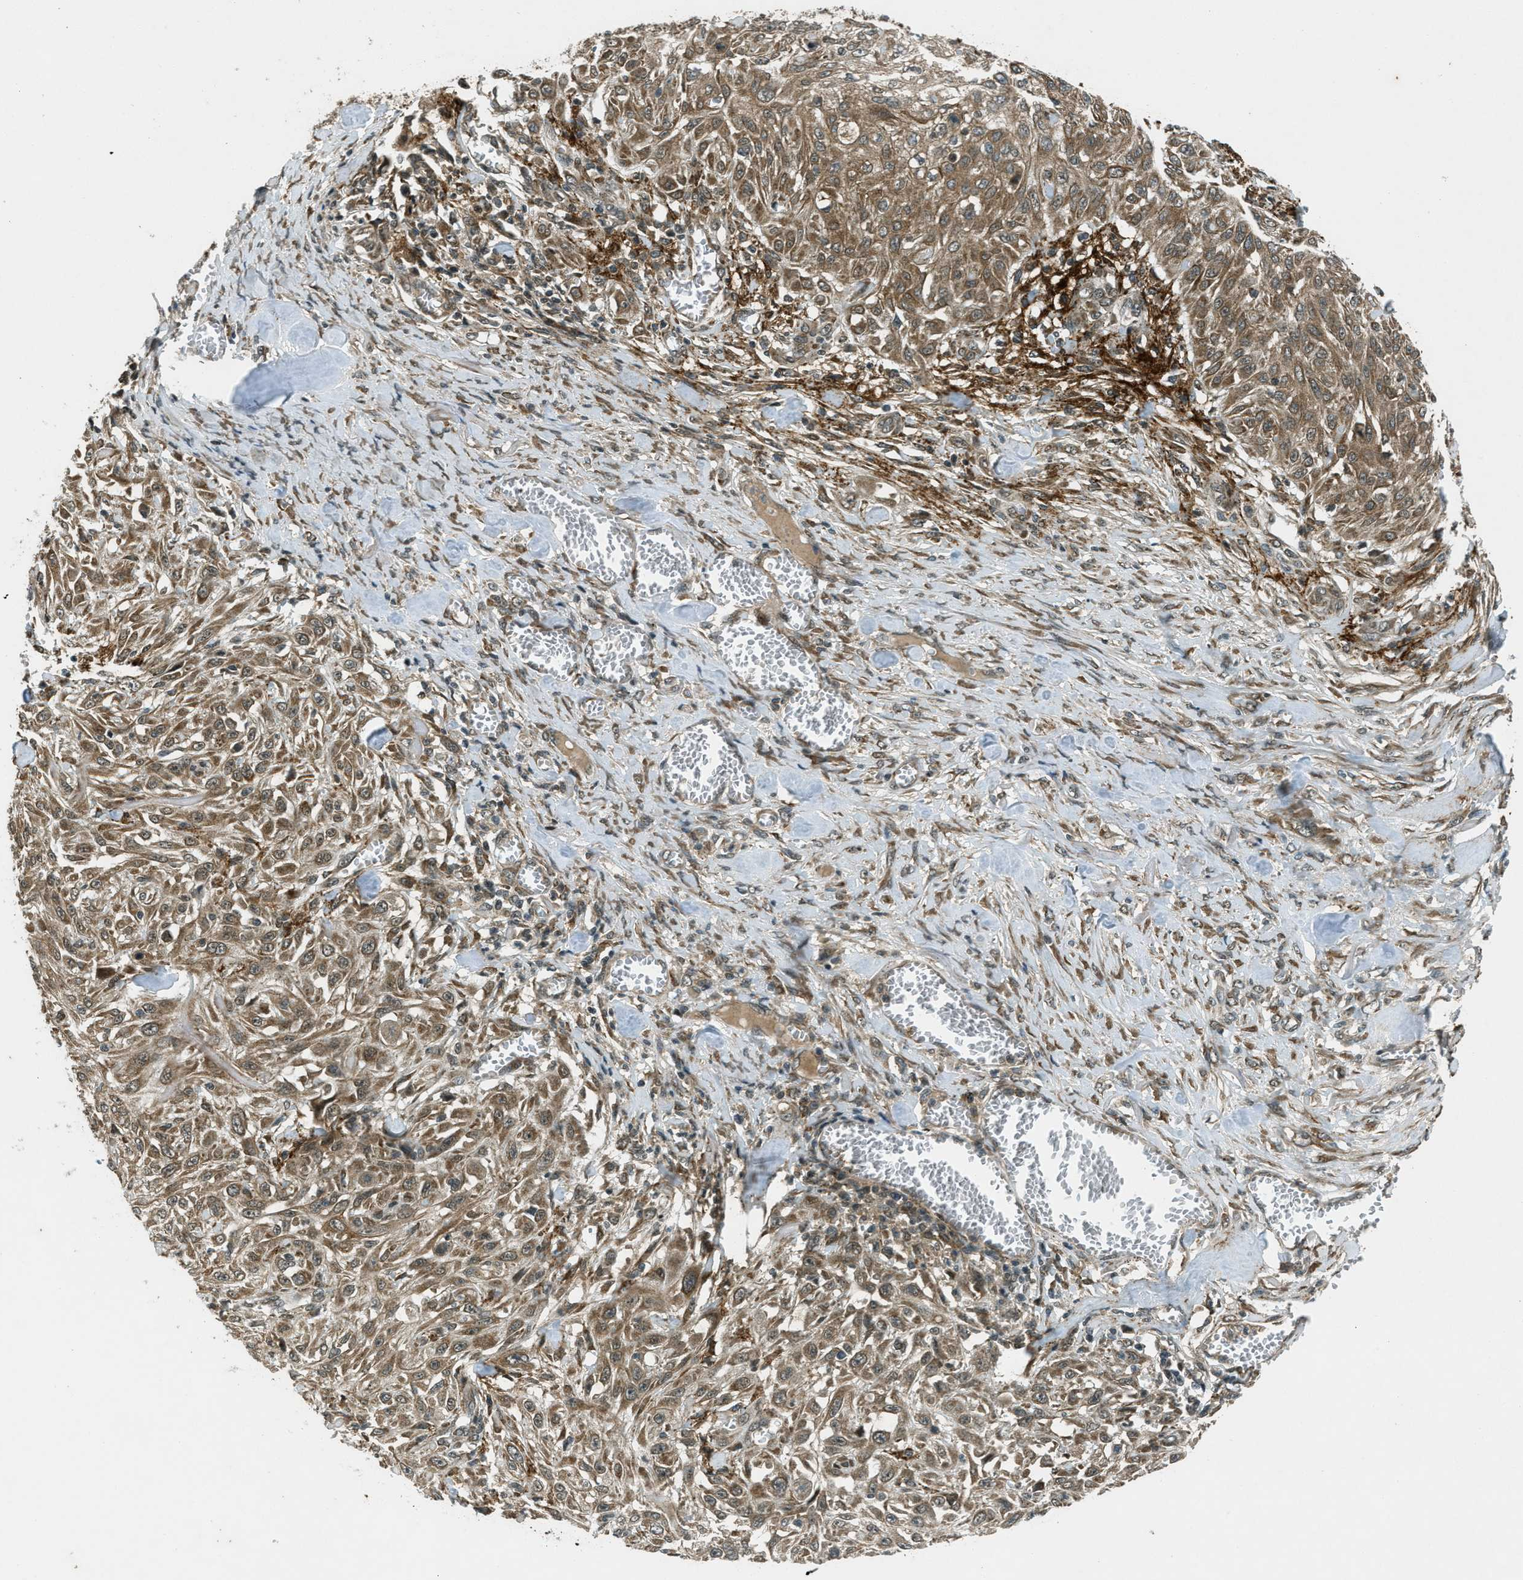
{"staining": {"intensity": "moderate", "quantity": ">75%", "location": "cytoplasmic/membranous"}, "tissue": "skin cancer", "cell_type": "Tumor cells", "image_type": "cancer", "snomed": [{"axis": "morphology", "description": "Squamous cell carcinoma, NOS"}, {"axis": "morphology", "description": "Squamous cell carcinoma, metastatic, NOS"}, {"axis": "topography", "description": "Skin"}, {"axis": "topography", "description": "Lymph node"}], "caption": "DAB immunohistochemical staining of human skin squamous cell carcinoma exhibits moderate cytoplasmic/membranous protein positivity in about >75% of tumor cells.", "gene": "EIF2AK3", "patient": {"sex": "male", "age": 75}}